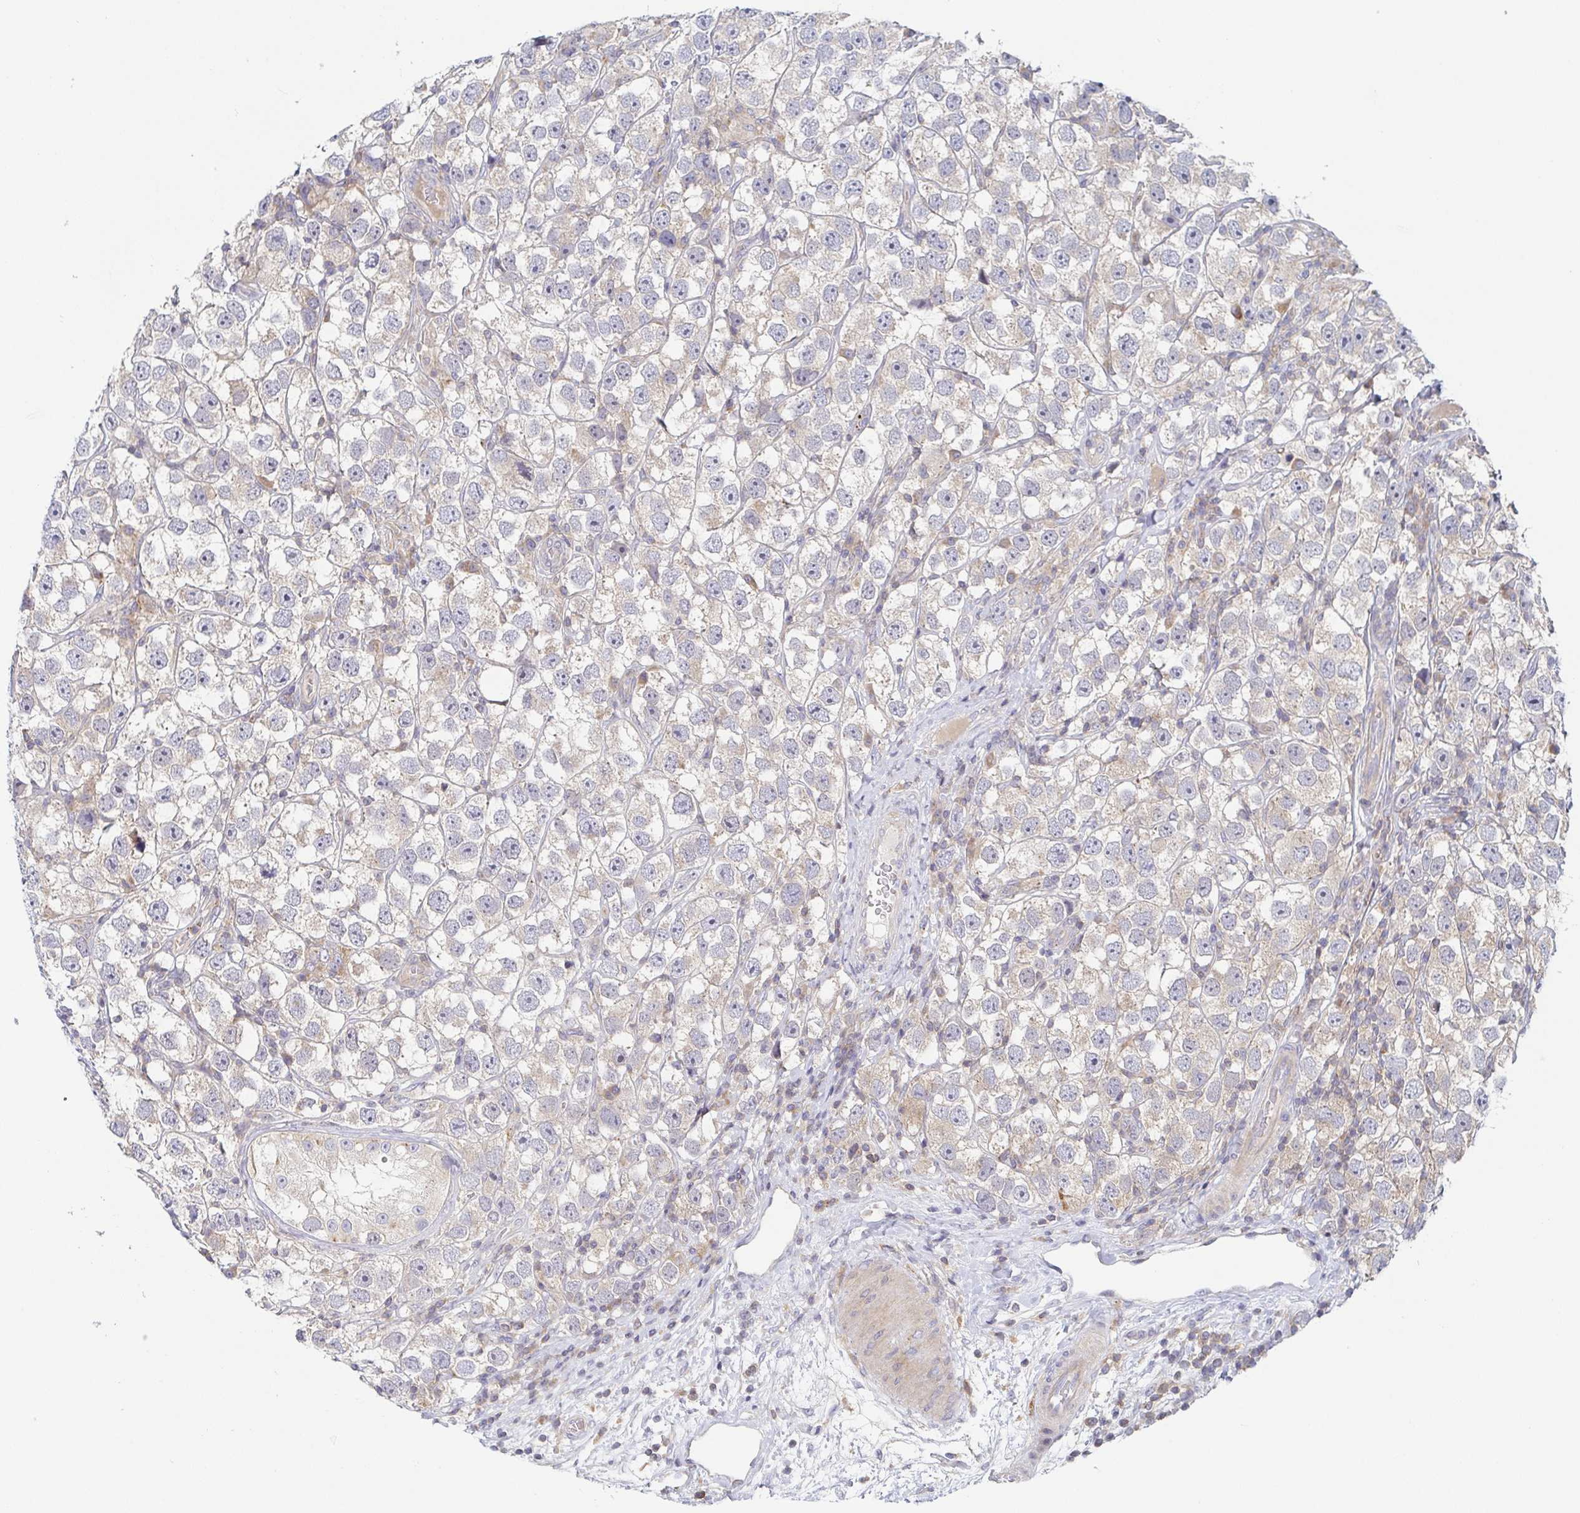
{"staining": {"intensity": "weak", "quantity": "25%-75%", "location": "cytoplasmic/membranous"}, "tissue": "testis cancer", "cell_type": "Tumor cells", "image_type": "cancer", "snomed": [{"axis": "morphology", "description": "Seminoma, NOS"}, {"axis": "topography", "description": "Testis"}], "caption": "Human testis cancer stained with a protein marker demonstrates weak staining in tumor cells.", "gene": "TUFT1", "patient": {"sex": "male", "age": 26}}